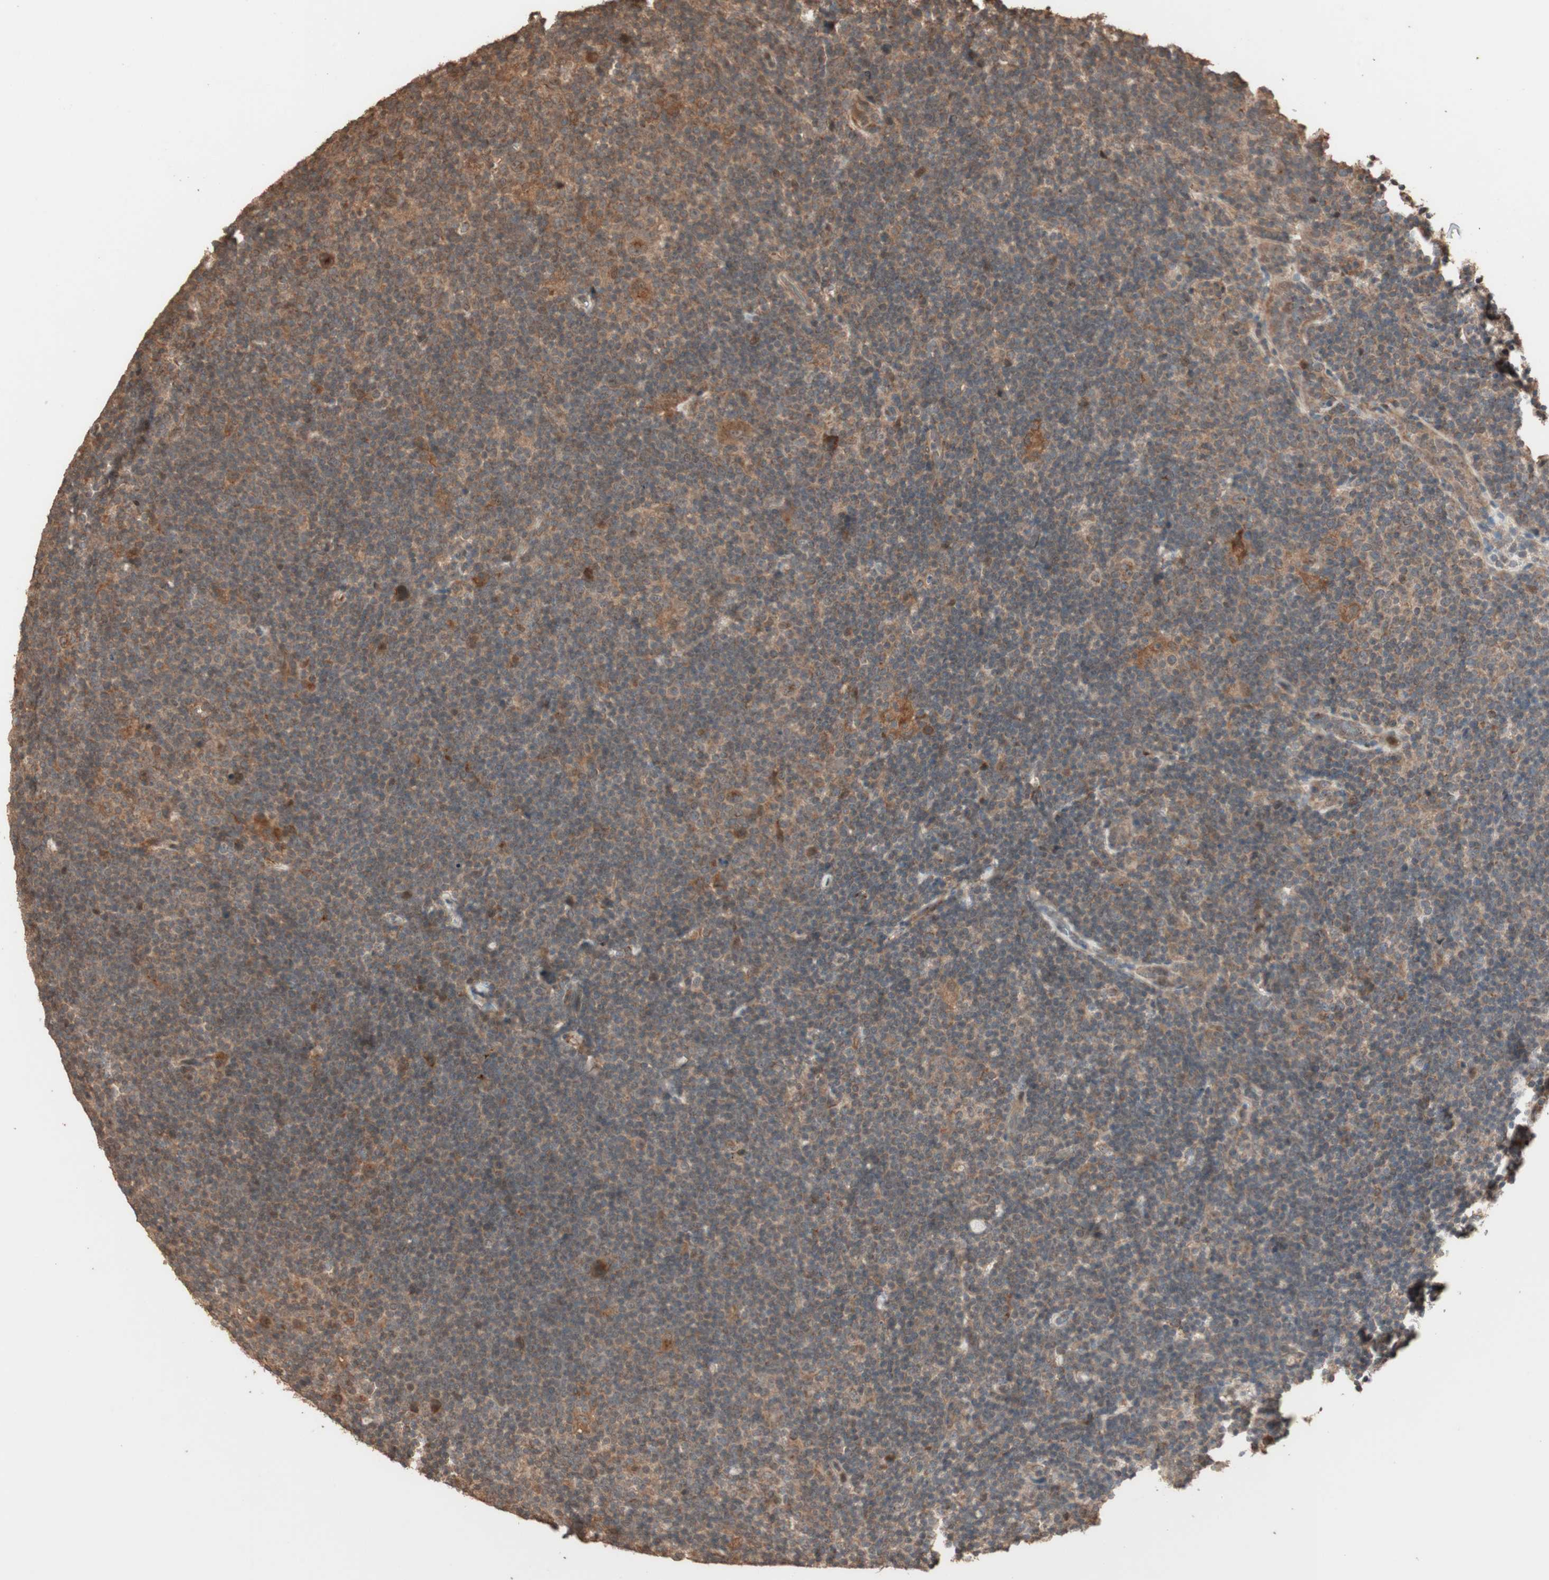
{"staining": {"intensity": "strong", "quantity": ">75%", "location": "cytoplasmic/membranous"}, "tissue": "lymphoma", "cell_type": "Tumor cells", "image_type": "cancer", "snomed": [{"axis": "morphology", "description": "Hodgkin's disease, NOS"}, {"axis": "topography", "description": "Lymph node"}], "caption": "Lymphoma stained for a protein (brown) reveals strong cytoplasmic/membranous positive positivity in about >75% of tumor cells.", "gene": "USP20", "patient": {"sex": "female", "age": 57}}